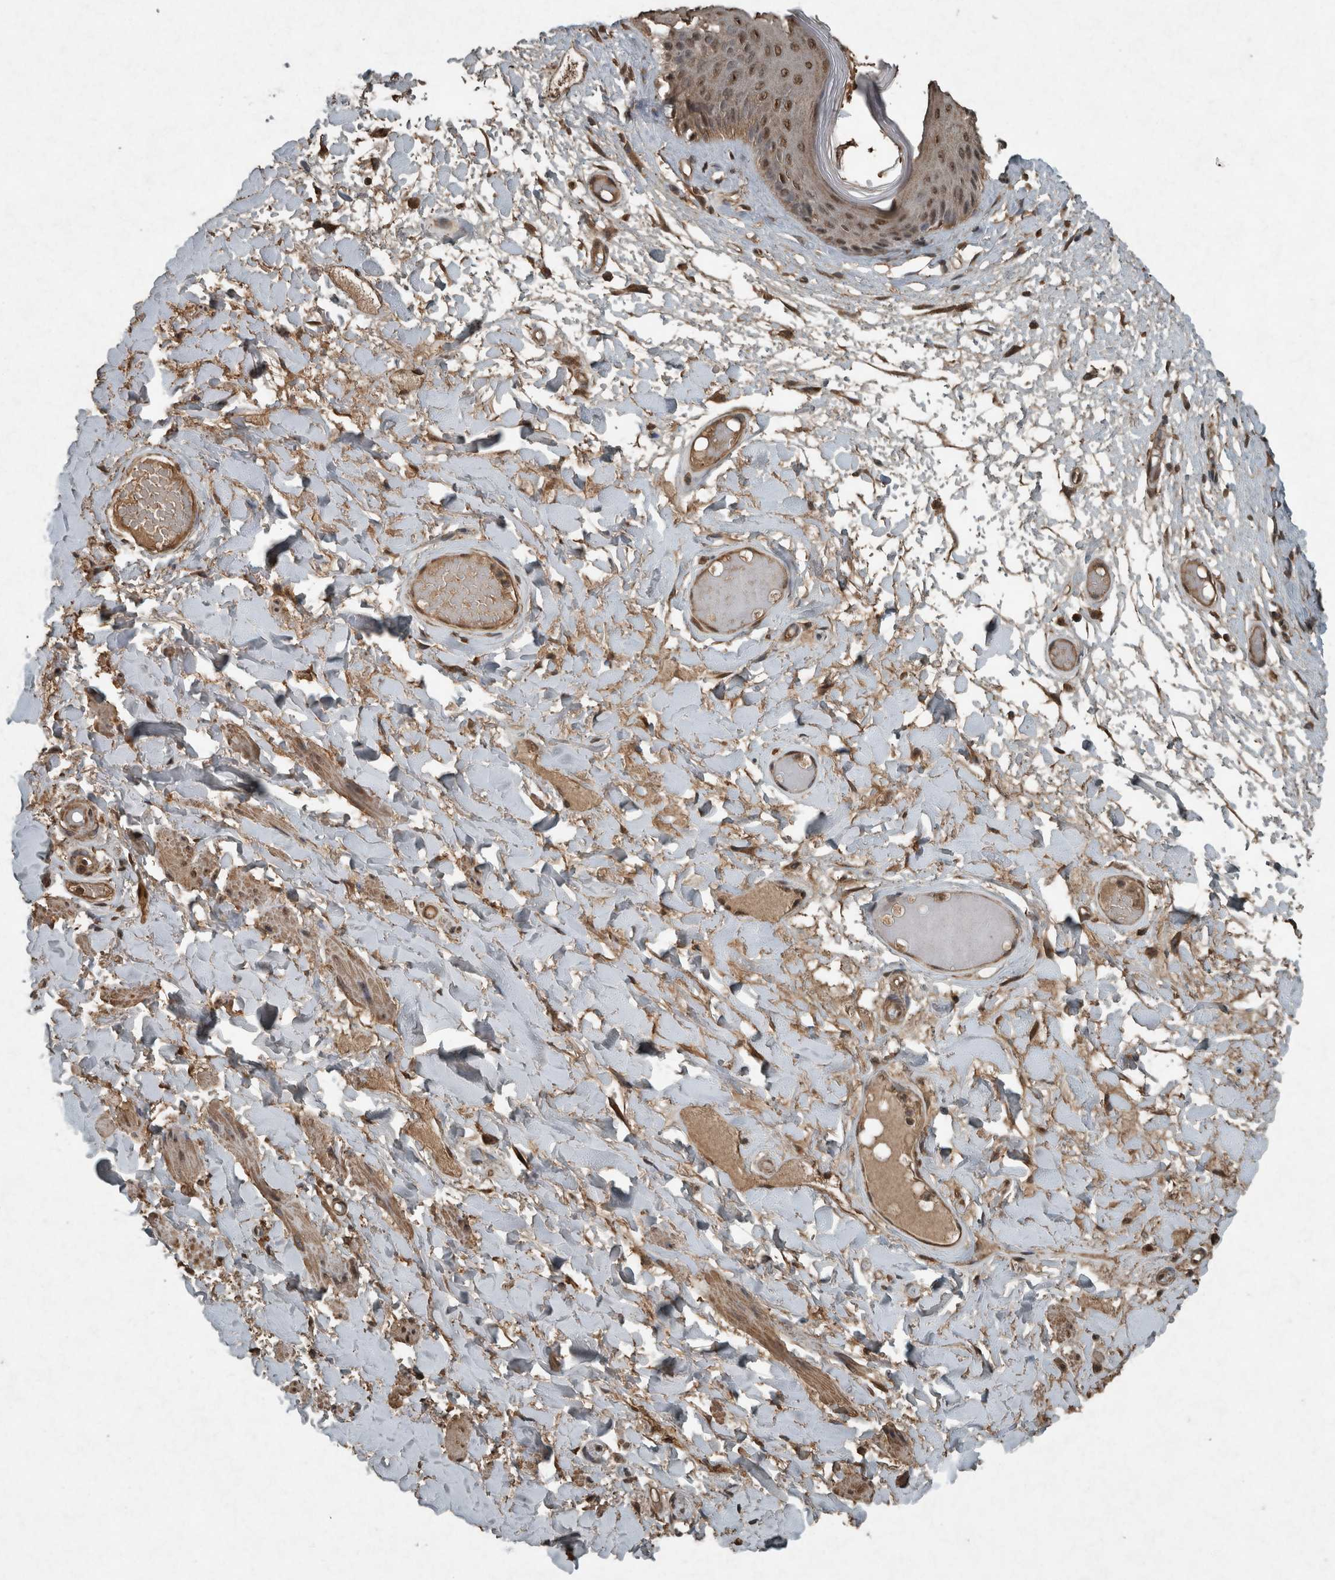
{"staining": {"intensity": "moderate", "quantity": ">75%", "location": "cytoplasmic/membranous,nuclear"}, "tissue": "skin", "cell_type": "Epidermal cells", "image_type": "normal", "snomed": [{"axis": "morphology", "description": "Normal tissue, NOS"}, {"axis": "topography", "description": "Vulva"}], "caption": "Immunohistochemistry (DAB) staining of benign human skin demonstrates moderate cytoplasmic/membranous,nuclear protein expression in approximately >75% of epidermal cells.", "gene": "ARHGEF12", "patient": {"sex": "female", "age": 73}}